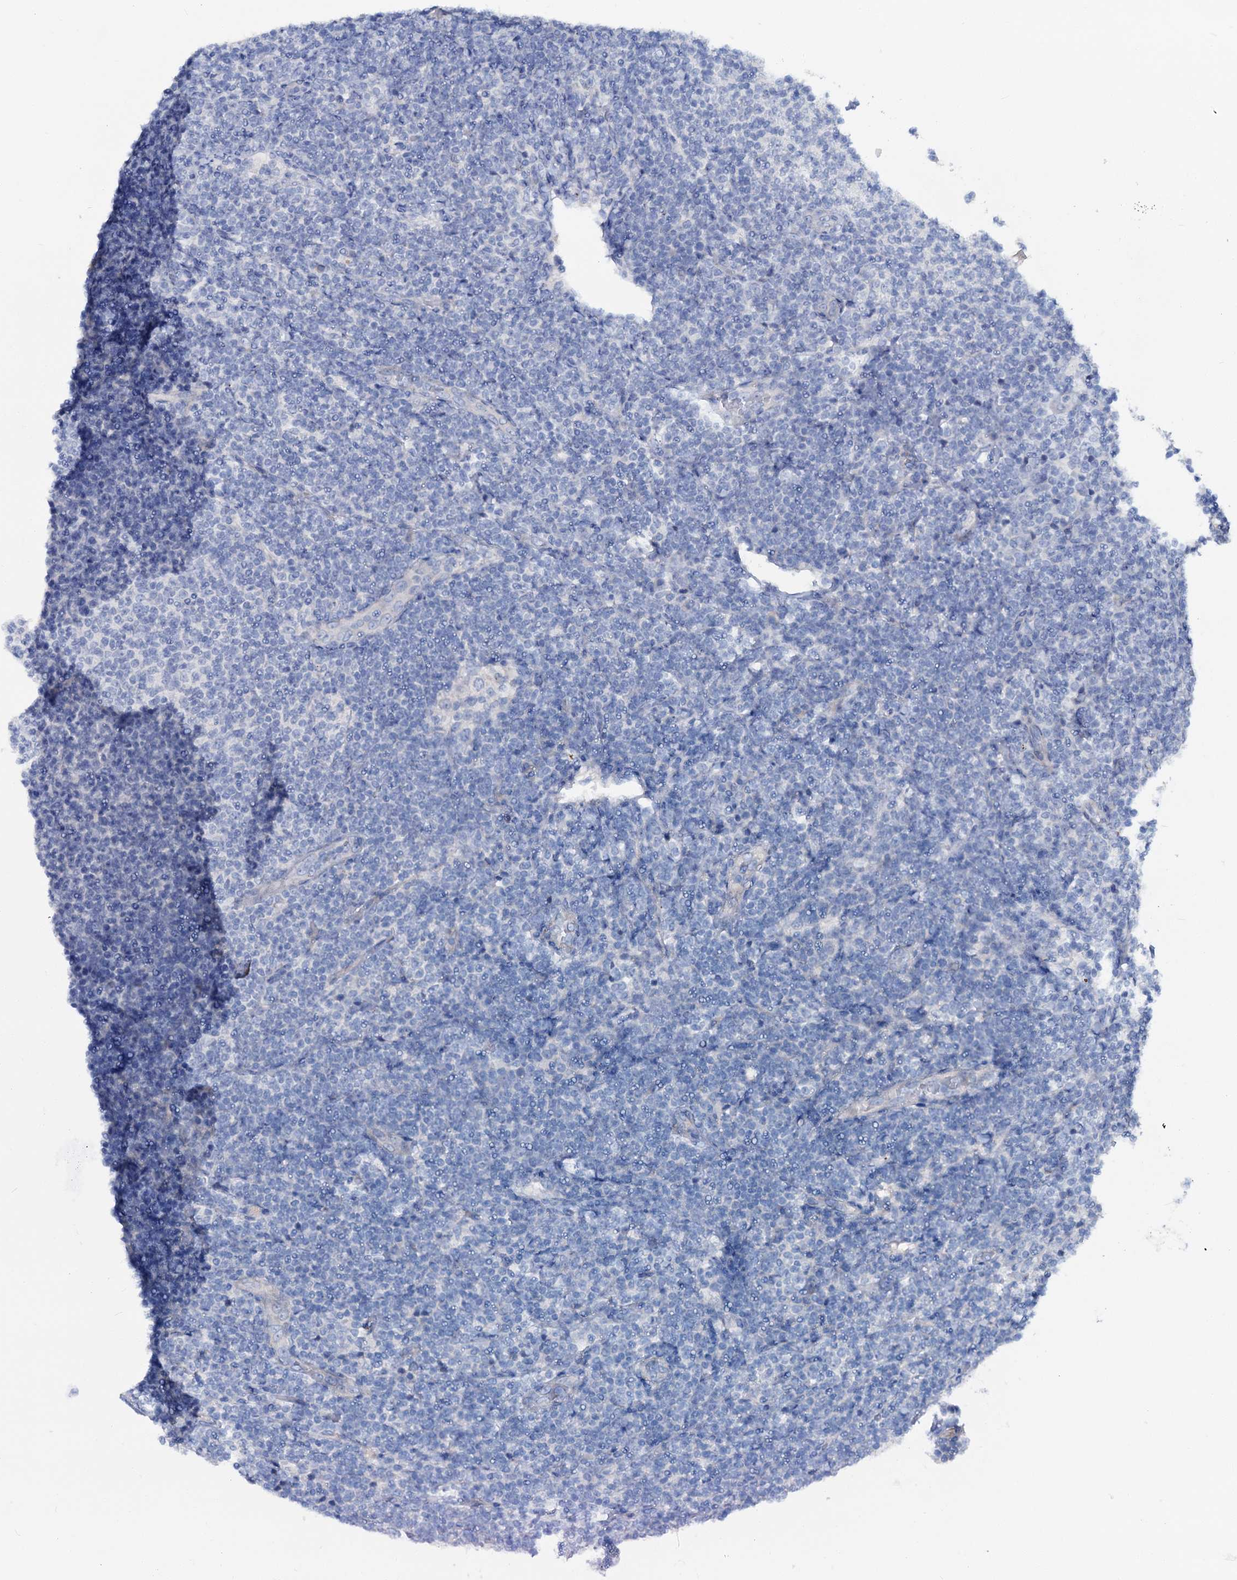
{"staining": {"intensity": "negative", "quantity": "none", "location": "none"}, "tissue": "lymphoma", "cell_type": "Tumor cells", "image_type": "cancer", "snomed": [{"axis": "morphology", "description": "Malignant lymphoma, non-Hodgkin's type, Low grade"}, {"axis": "topography", "description": "Lymph node"}], "caption": "DAB (3,3'-diaminobenzidine) immunohistochemical staining of human lymphoma exhibits no significant positivity in tumor cells.", "gene": "DYDC2", "patient": {"sex": "male", "age": 66}}